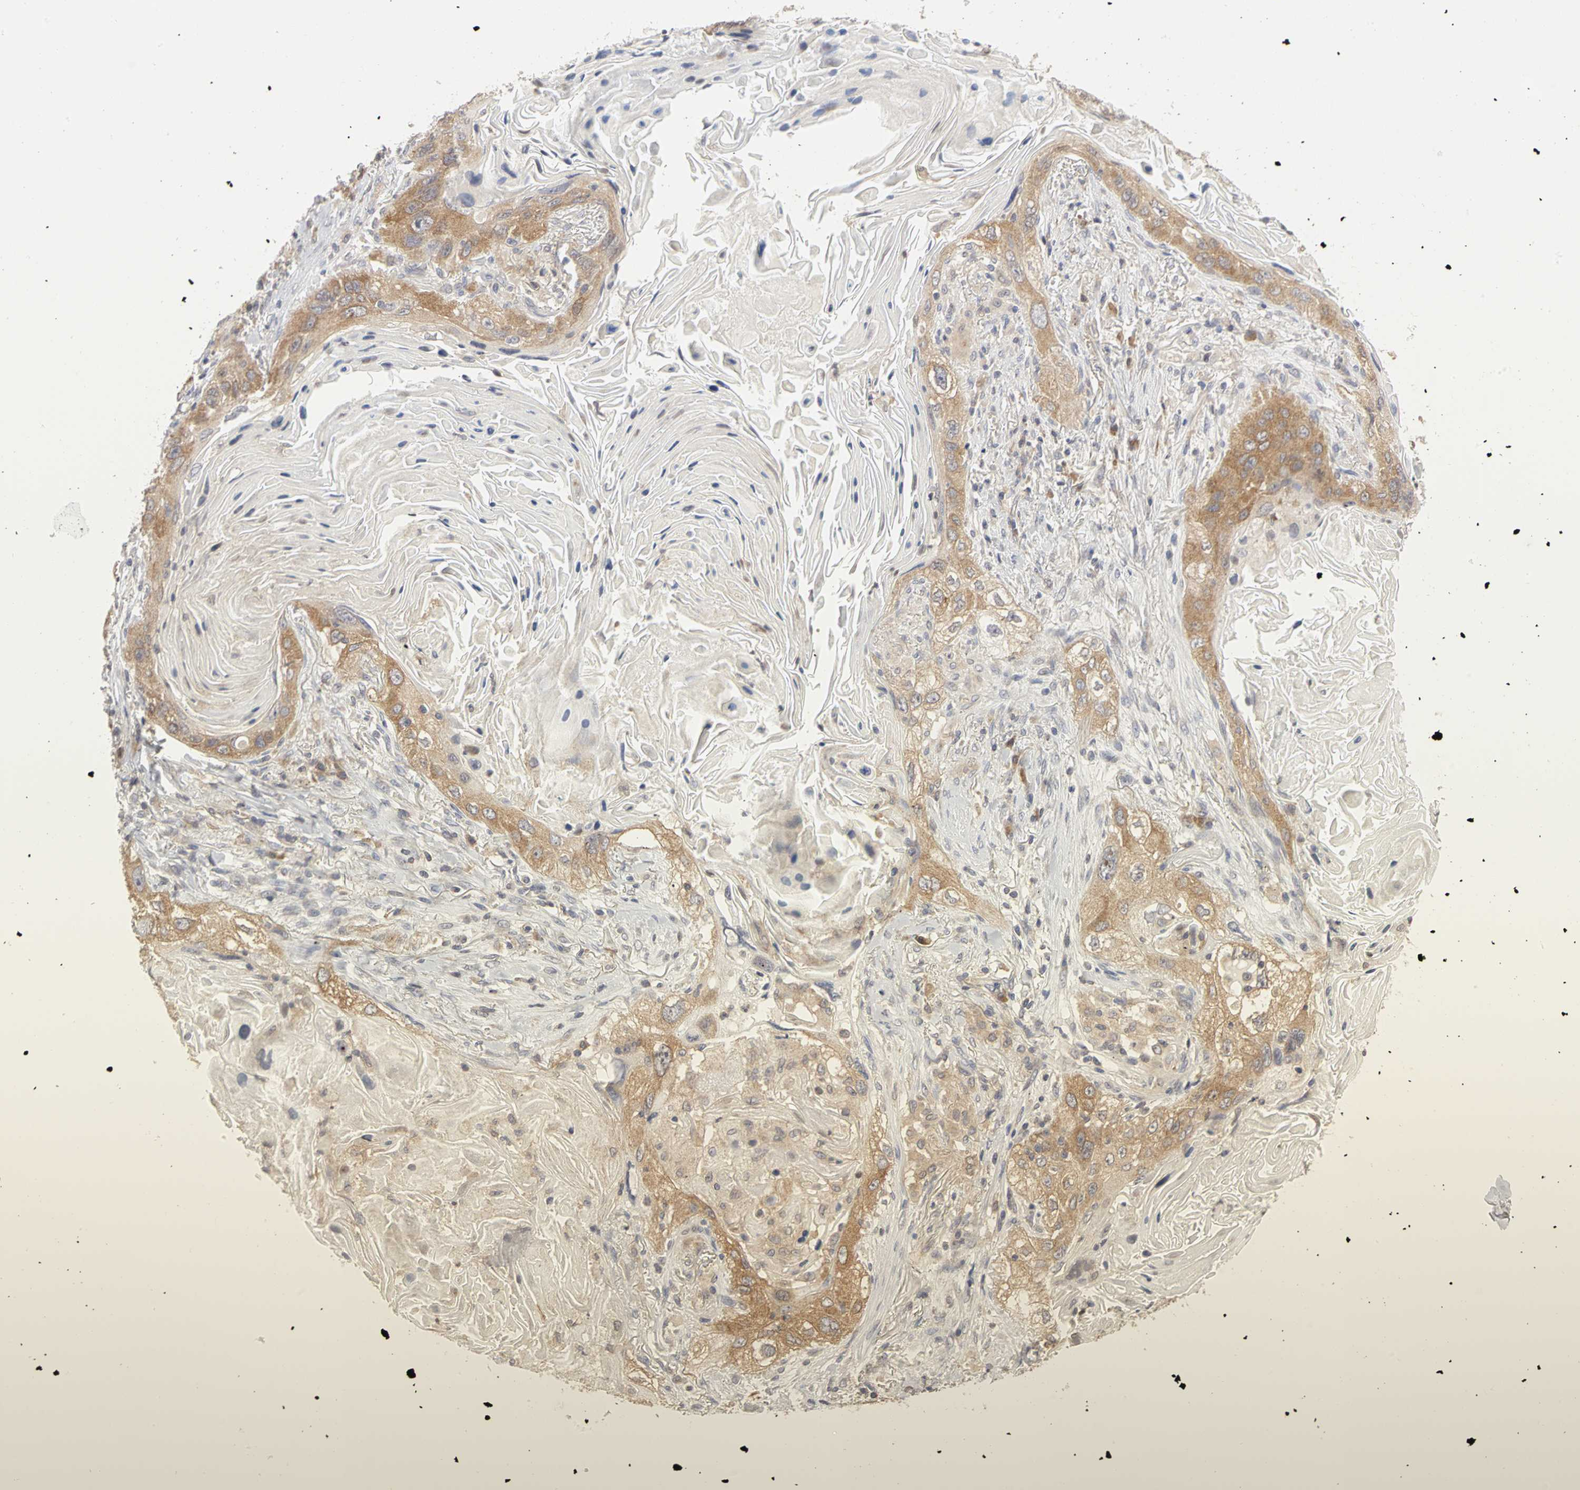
{"staining": {"intensity": "moderate", "quantity": ">75%", "location": "cytoplasmic/membranous"}, "tissue": "lung cancer", "cell_type": "Tumor cells", "image_type": "cancer", "snomed": [{"axis": "morphology", "description": "Squamous cell carcinoma, NOS"}, {"axis": "topography", "description": "Lung"}], "caption": "A micrograph showing moderate cytoplasmic/membranous positivity in approximately >75% of tumor cells in squamous cell carcinoma (lung), as visualized by brown immunohistochemical staining.", "gene": "IRAK1", "patient": {"sex": "female", "age": 67}}